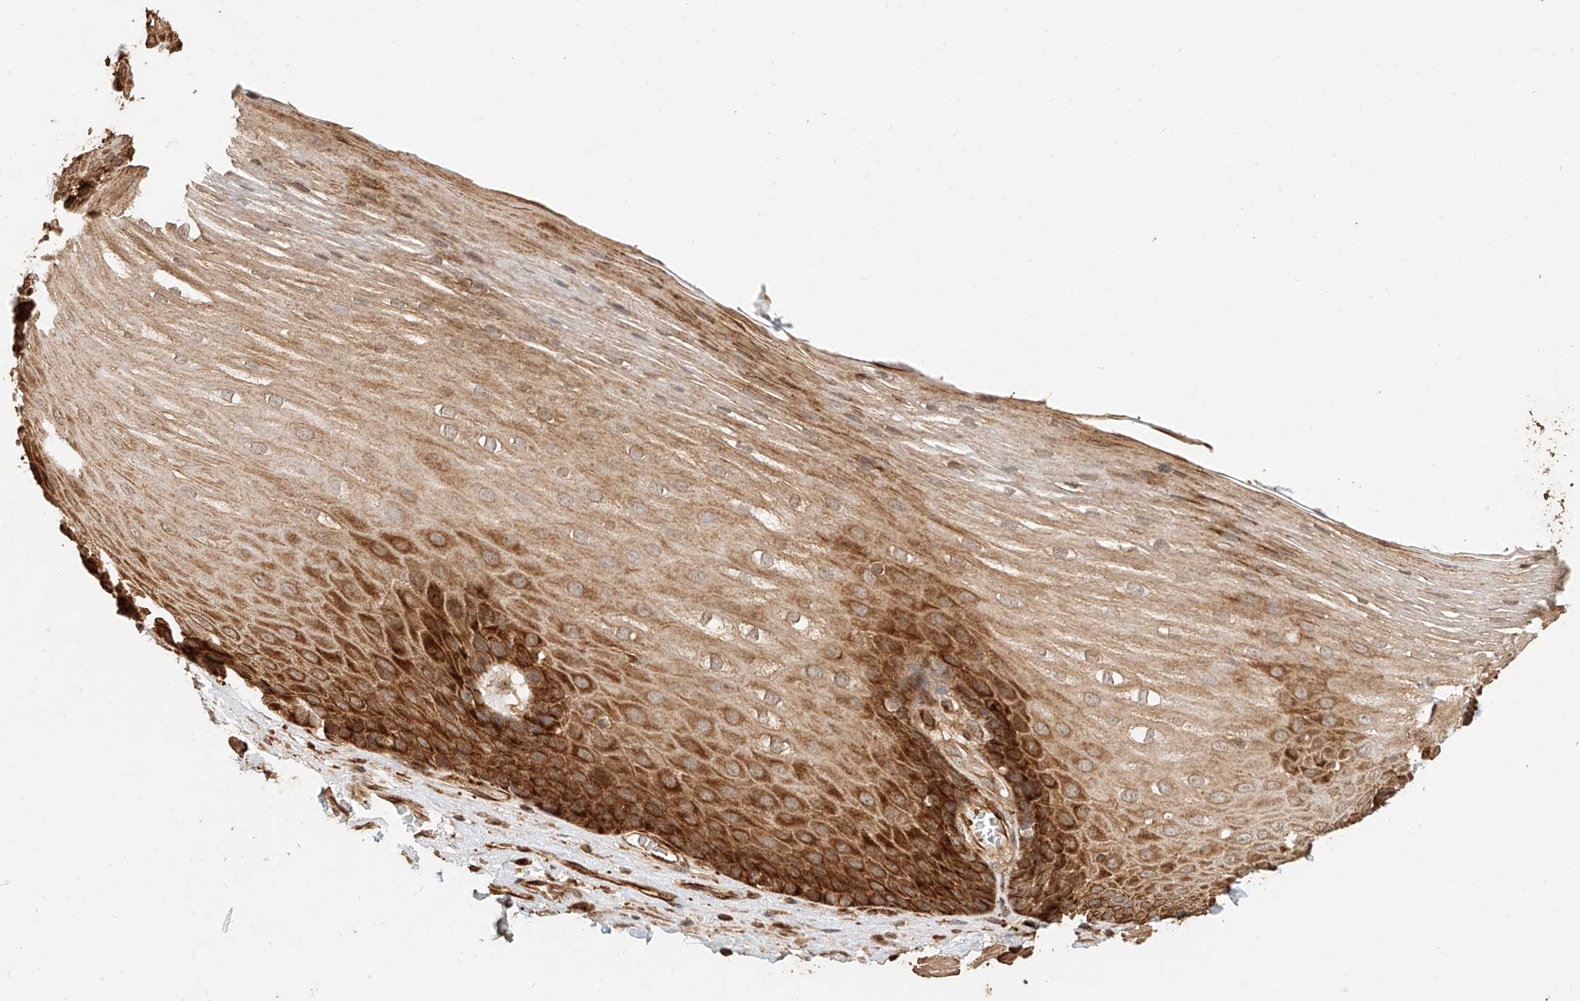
{"staining": {"intensity": "strong", "quantity": ">75%", "location": "cytoplasmic/membranous"}, "tissue": "esophagus", "cell_type": "Squamous epithelial cells", "image_type": "normal", "snomed": [{"axis": "morphology", "description": "Normal tissue, NOS"}, {"axis": "topography", "description": "Esophagus"}], "caption": "Protein staining by immunohistochemistry (IHC) reveals strong cytoplasmic/membranous expression in about >75% of squamous epithelial cells in normal esophagus. Immunohistochemistry stains the protein of interest in brown and the nuclei are stained blue.", "gene": "NAP1L1", "patient": {"sex": "male", "age": 62}}